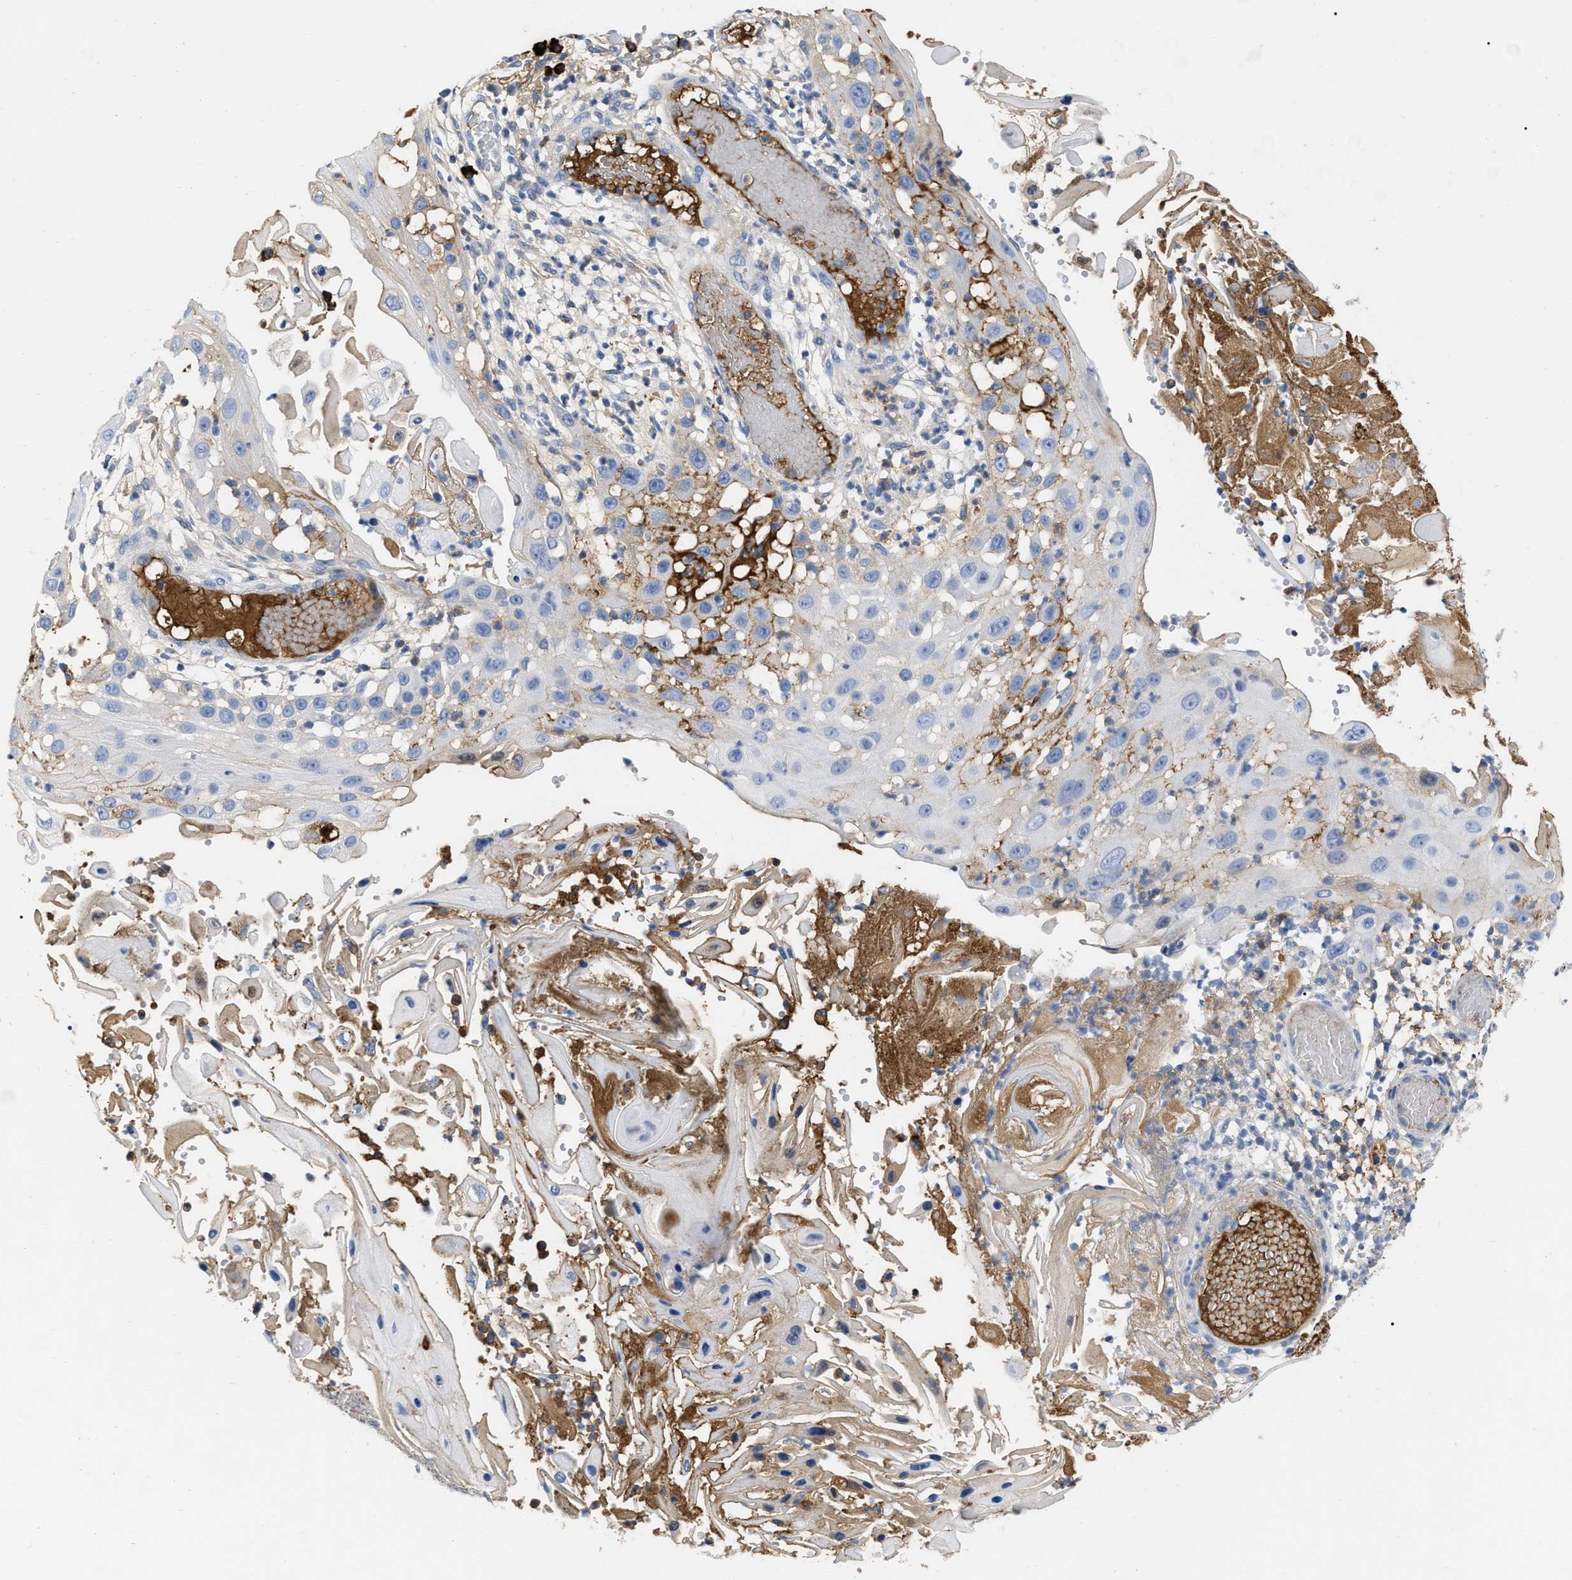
{"staining": {"intensity": "negative", "quantity": "none", "location": "none"}, "tissue": "skin cancer", "cell_type": "Tumor cells", "image_type": "cancer", "snomed": [{"axis": "morphology", "description": "Squamous cell carcinoma, NOS"}, {"axis": "topography", "description": "Skin"}], "caption": "The photomicrograph shows no staining of tumor cells in skin squamous cell carcinoma.", "gene": "IGHV5-51", "patient": {"sex": "female", "age": 44}}